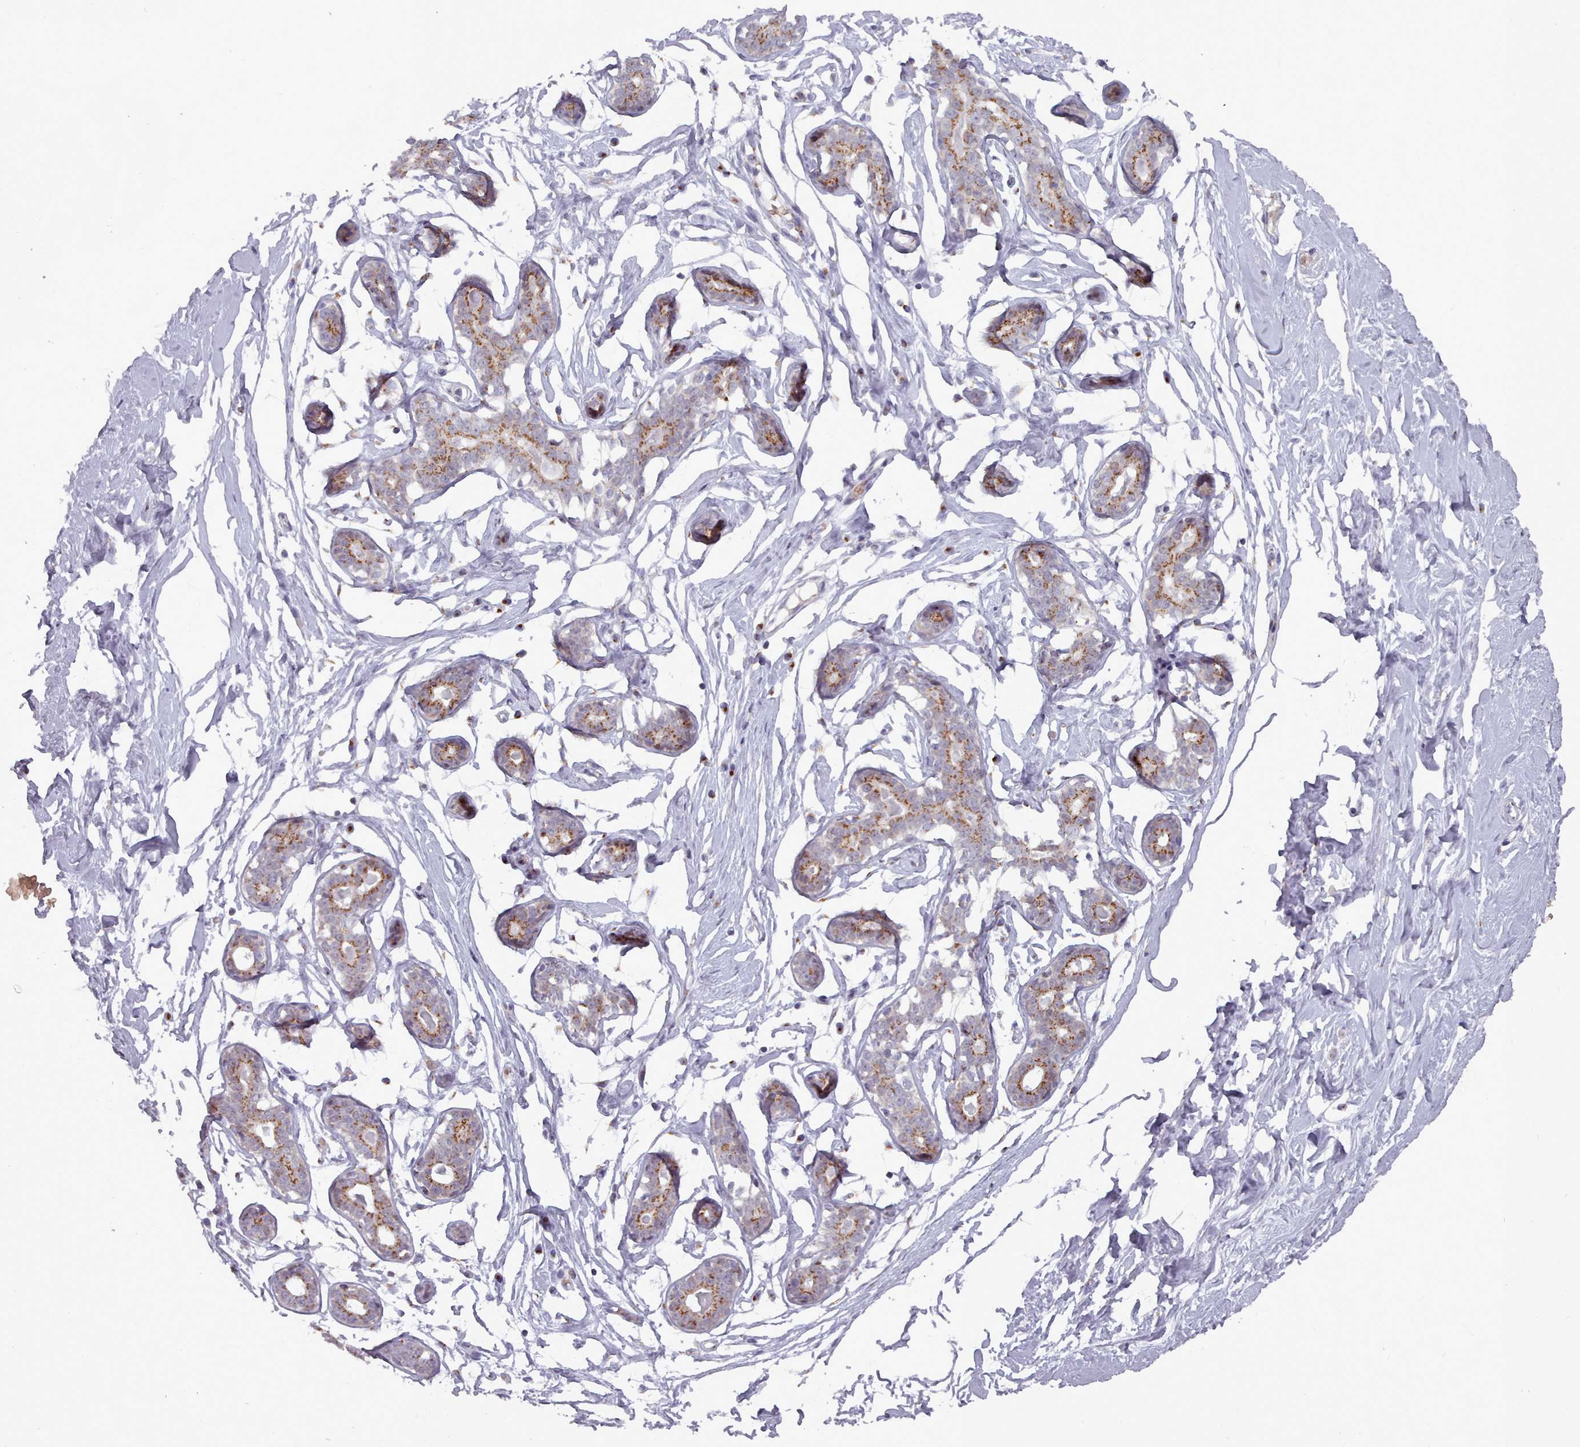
{"staining": {"intensity": "negative", "quantity": "none", "location": "none"}, "tissue": "breast", "cell_type": "Adipocytes", "image_type": "normal", "snomed": [{"axis": "morphology", "description": "Normal tissue, NOS"}, {"axis": "morphology", "description": "Adenoma, NOS"}, {"axis": "topography", "description": "Breast"}], "caption": "High power microscopy photomicrograph of an immunohistochemistry (IHC) micrograph of unremarkable breast, revealing no significant expression in adipocytes. The staining is performed using DAB (3,3'-diaminobenzidine) brown chromogen with nuclei counter-stained in using hematoxylin.", "gene": "MAN1B1", "patient": {"sex": "female", "age": 23}}